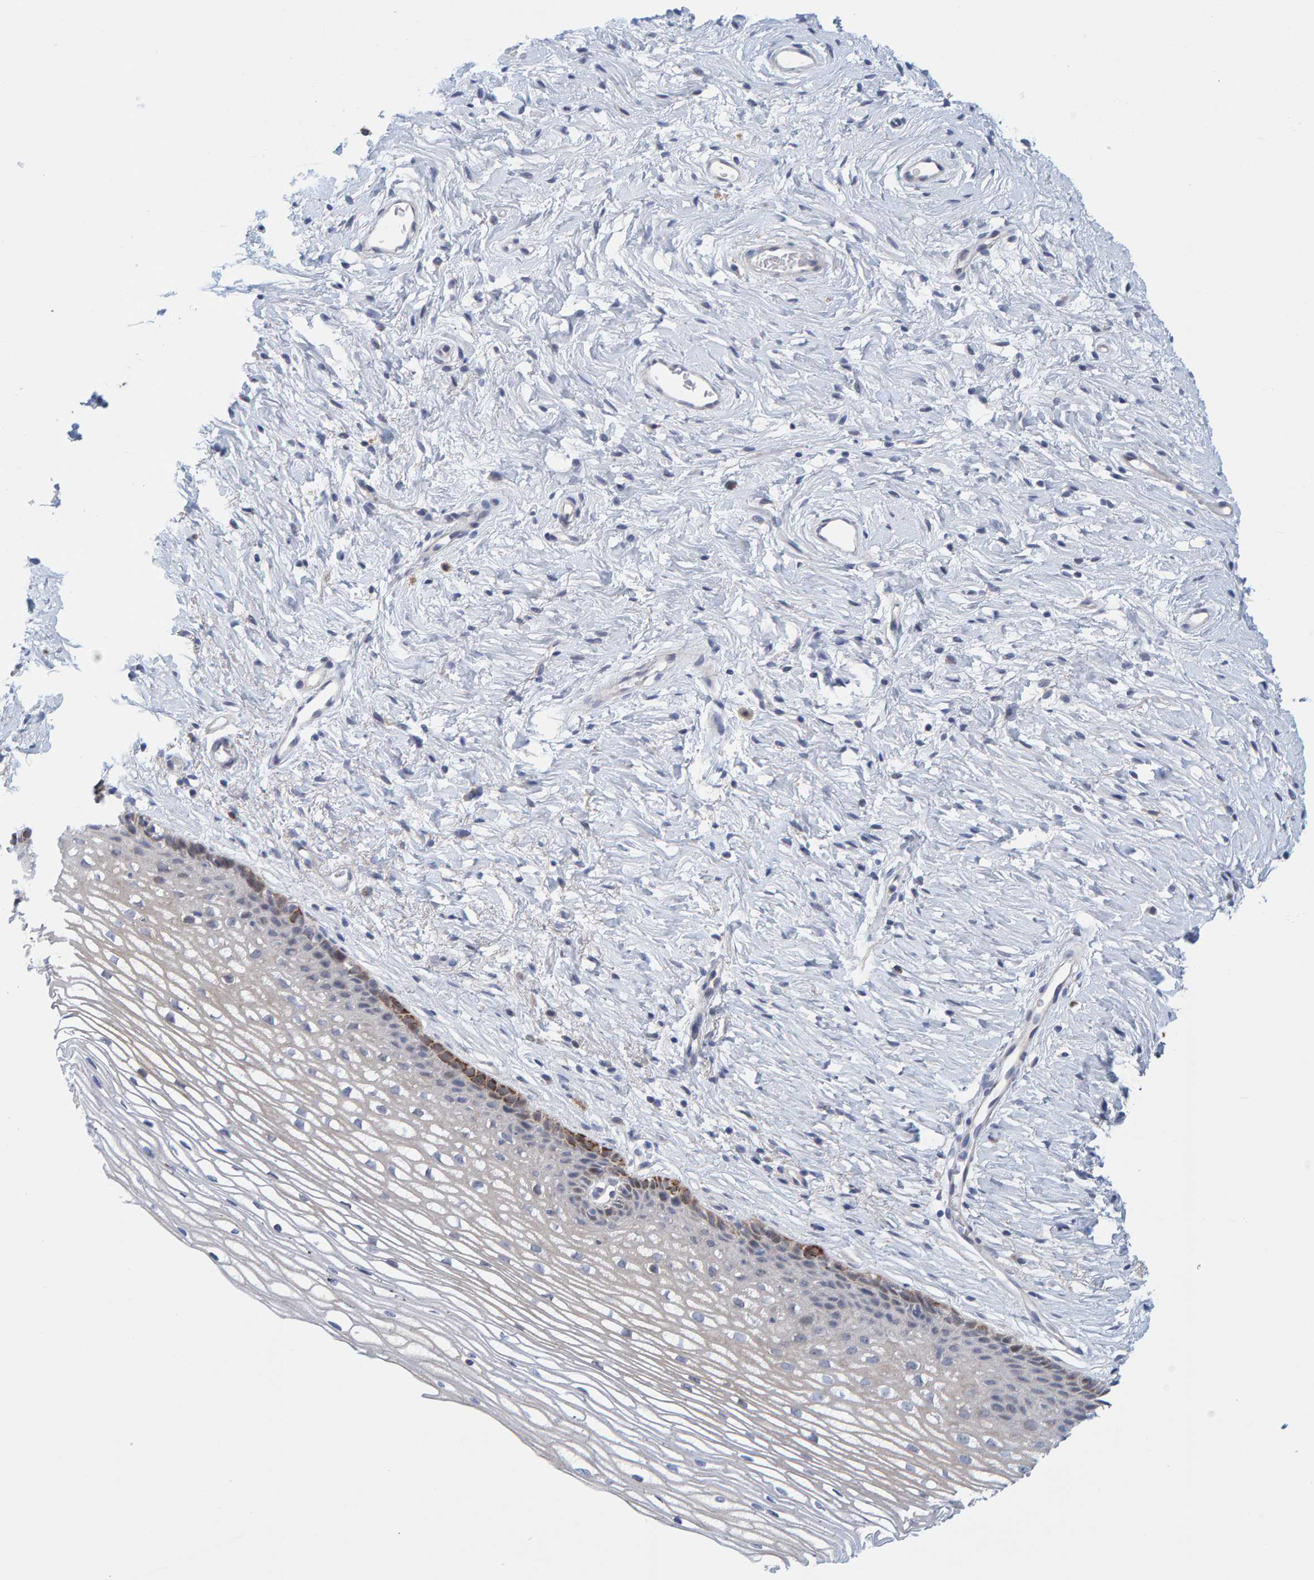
{"staining": {"intensity": "negative", "quantity": "none", "location": "none"}, "tissue": "cervix", "cell_type": "Glandular cells", "image_type": "normal", "snomed": [{"axis": "morphology", "description": "Normal tissue, NOS"}, {"axis": "topography", "description": "Cervix"}], "caption": "Immunohistochemistry of benign human cervix shows no expression in glandular cells.", "gene": "ZC3H3", "patient": {"sex": "female", "age": 77}}